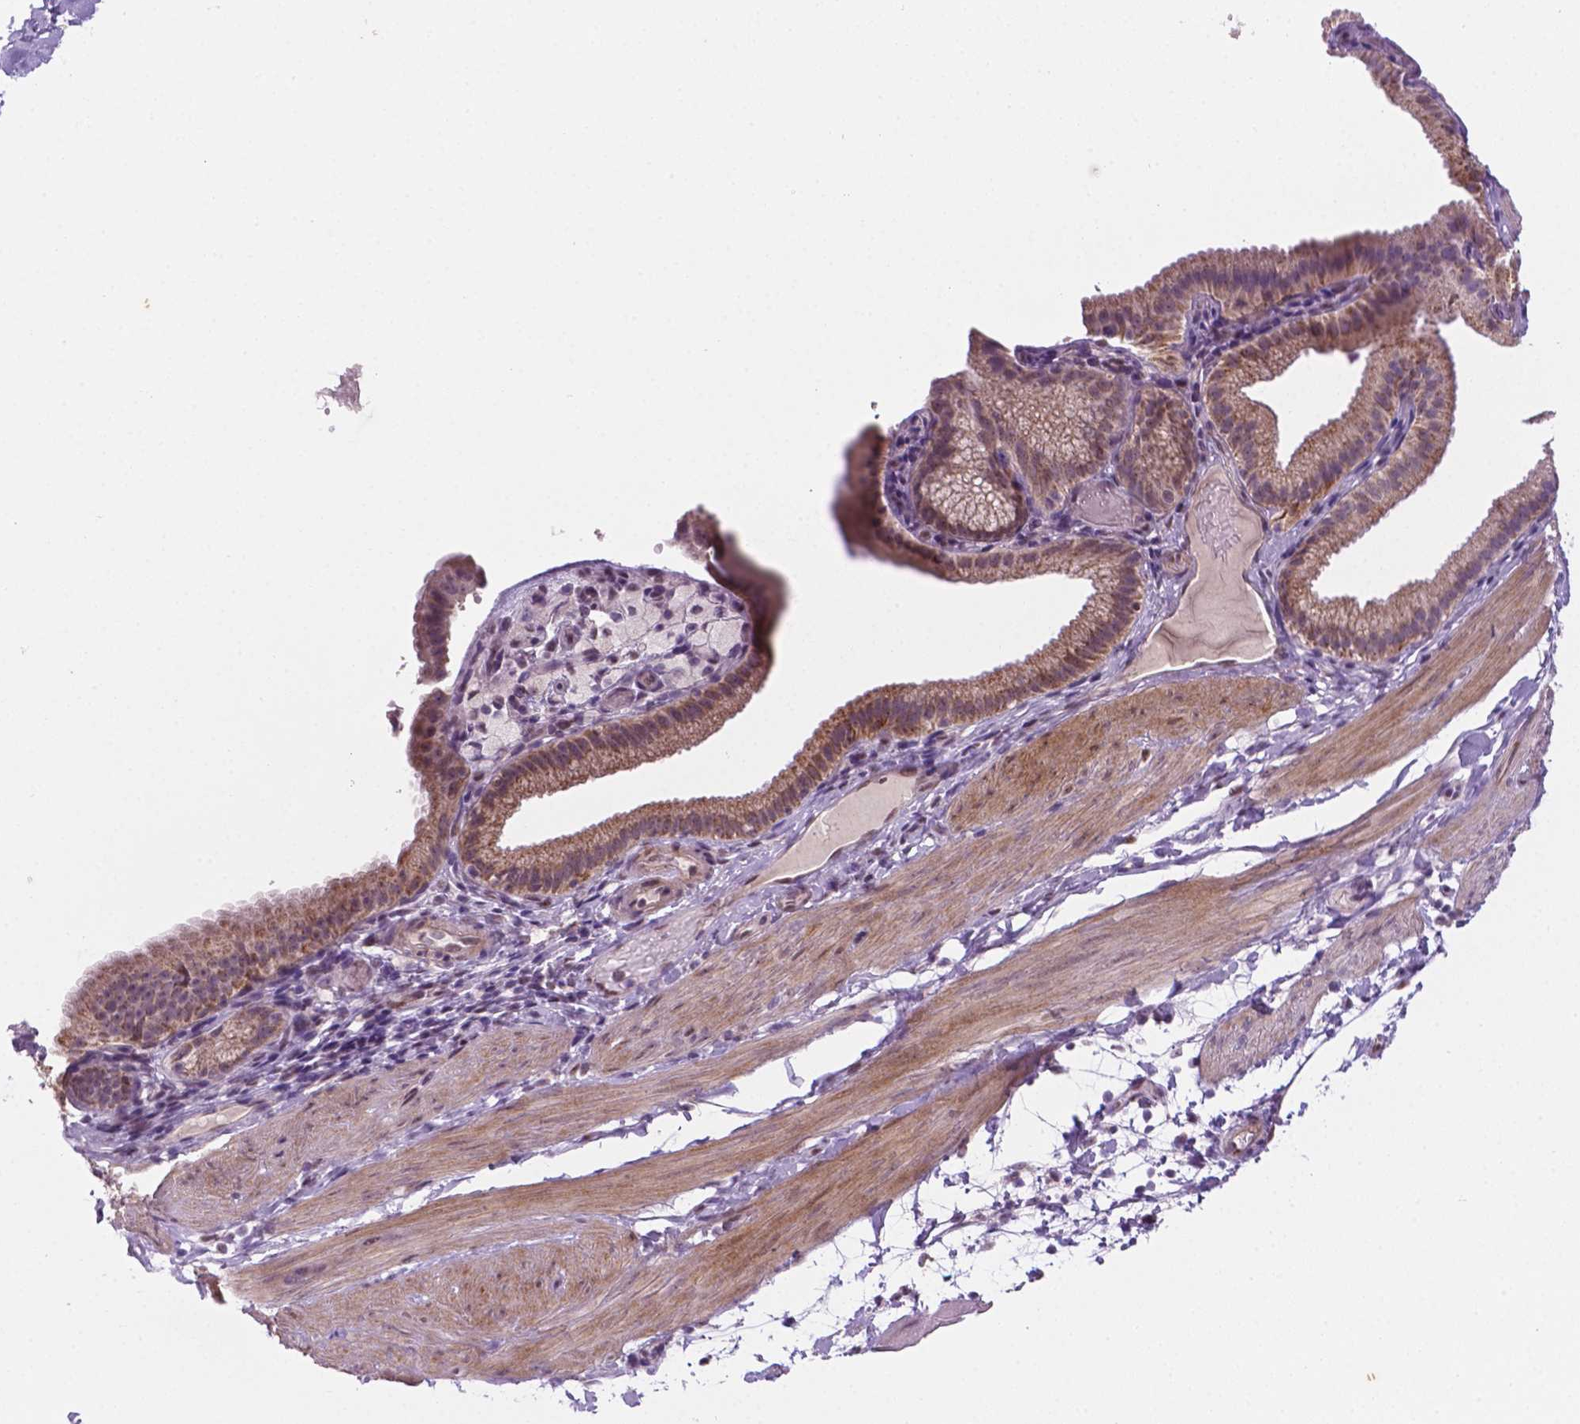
{"staining": {"intensity": "negative", "quantity": "none", "location": "none"}, "tissue": "adipose tissue", "cell_type": "Adipocytes", "image_type": "normal", "snomed": [{"axis": "morphology", "description": "Normal tissue, NOS"}, {"axis": "topography", "description": "Gallbladder"}, {"axis": "topography", "description": "Peripheral nerve tissue"}], "caption": "This image is of normal adipose tissue stained with IHC to label a protein in brown with the nuclei are counter-stained blue. There is no staining in adipocytes. (DAB IHC, high magnification).", "gene": "C18orf21", "patient": {"sex": "female", "age": 45}}